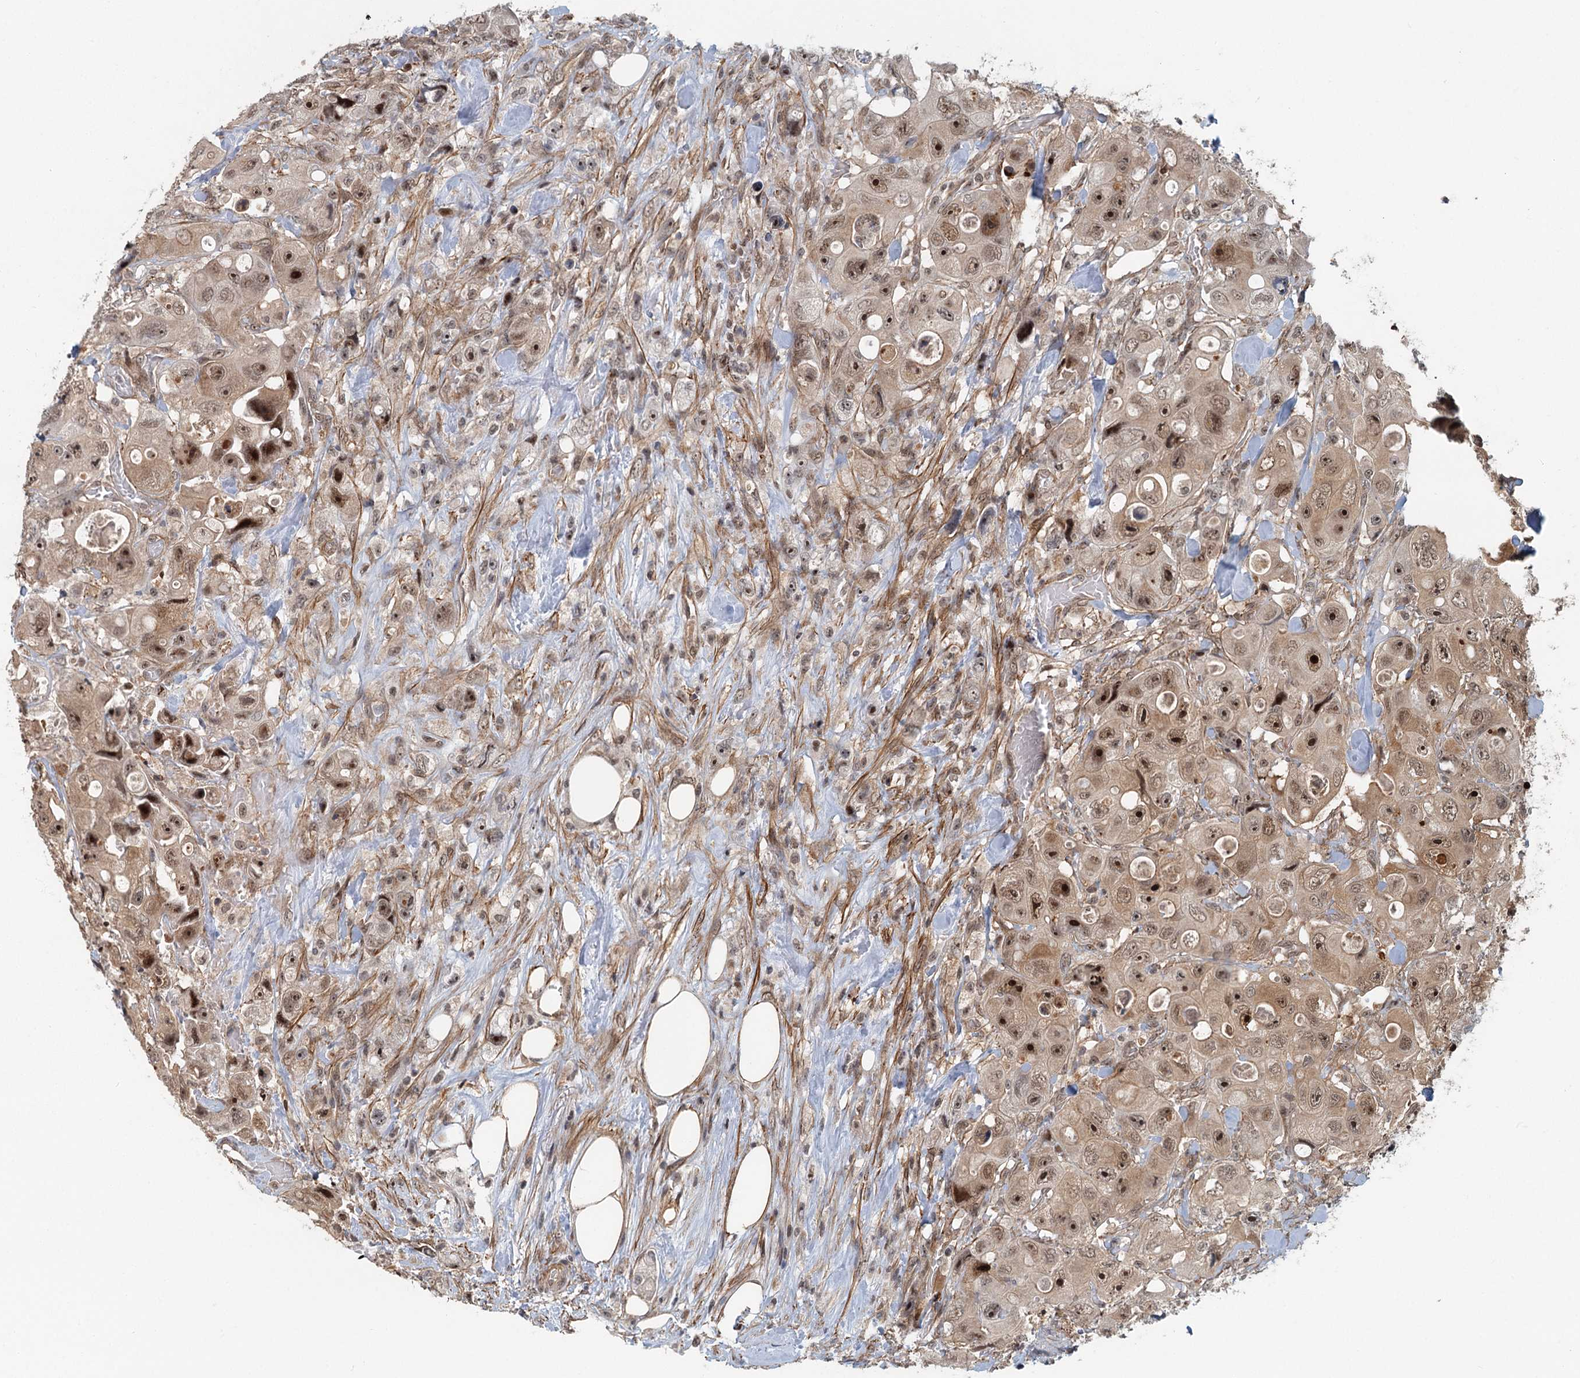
{"staining": {"intensity": "moderate", "quantity": ">75%", "location": "nuclear"}, "tissue": "colorectal cancer", "cell_type": "Tumor cells", "image_type": "cancer", "snomed": [{"axis": "morphology", "description": "Adenocarcinoma, NOS"}, {"axis": "topography", "description": "Colon"}], "caption": "Tumor cells demonstrate medium levels of moderate nuclear positivity in about >75% of cells in colorectal cancer (adenocarcinoma). (DAB (3,3'-diaminobenzidine) IHC, brown staining for protein, blue staining for nuclei).", "gene": "TAS2R42", "patient": {"sex": "female", "age": 46}}